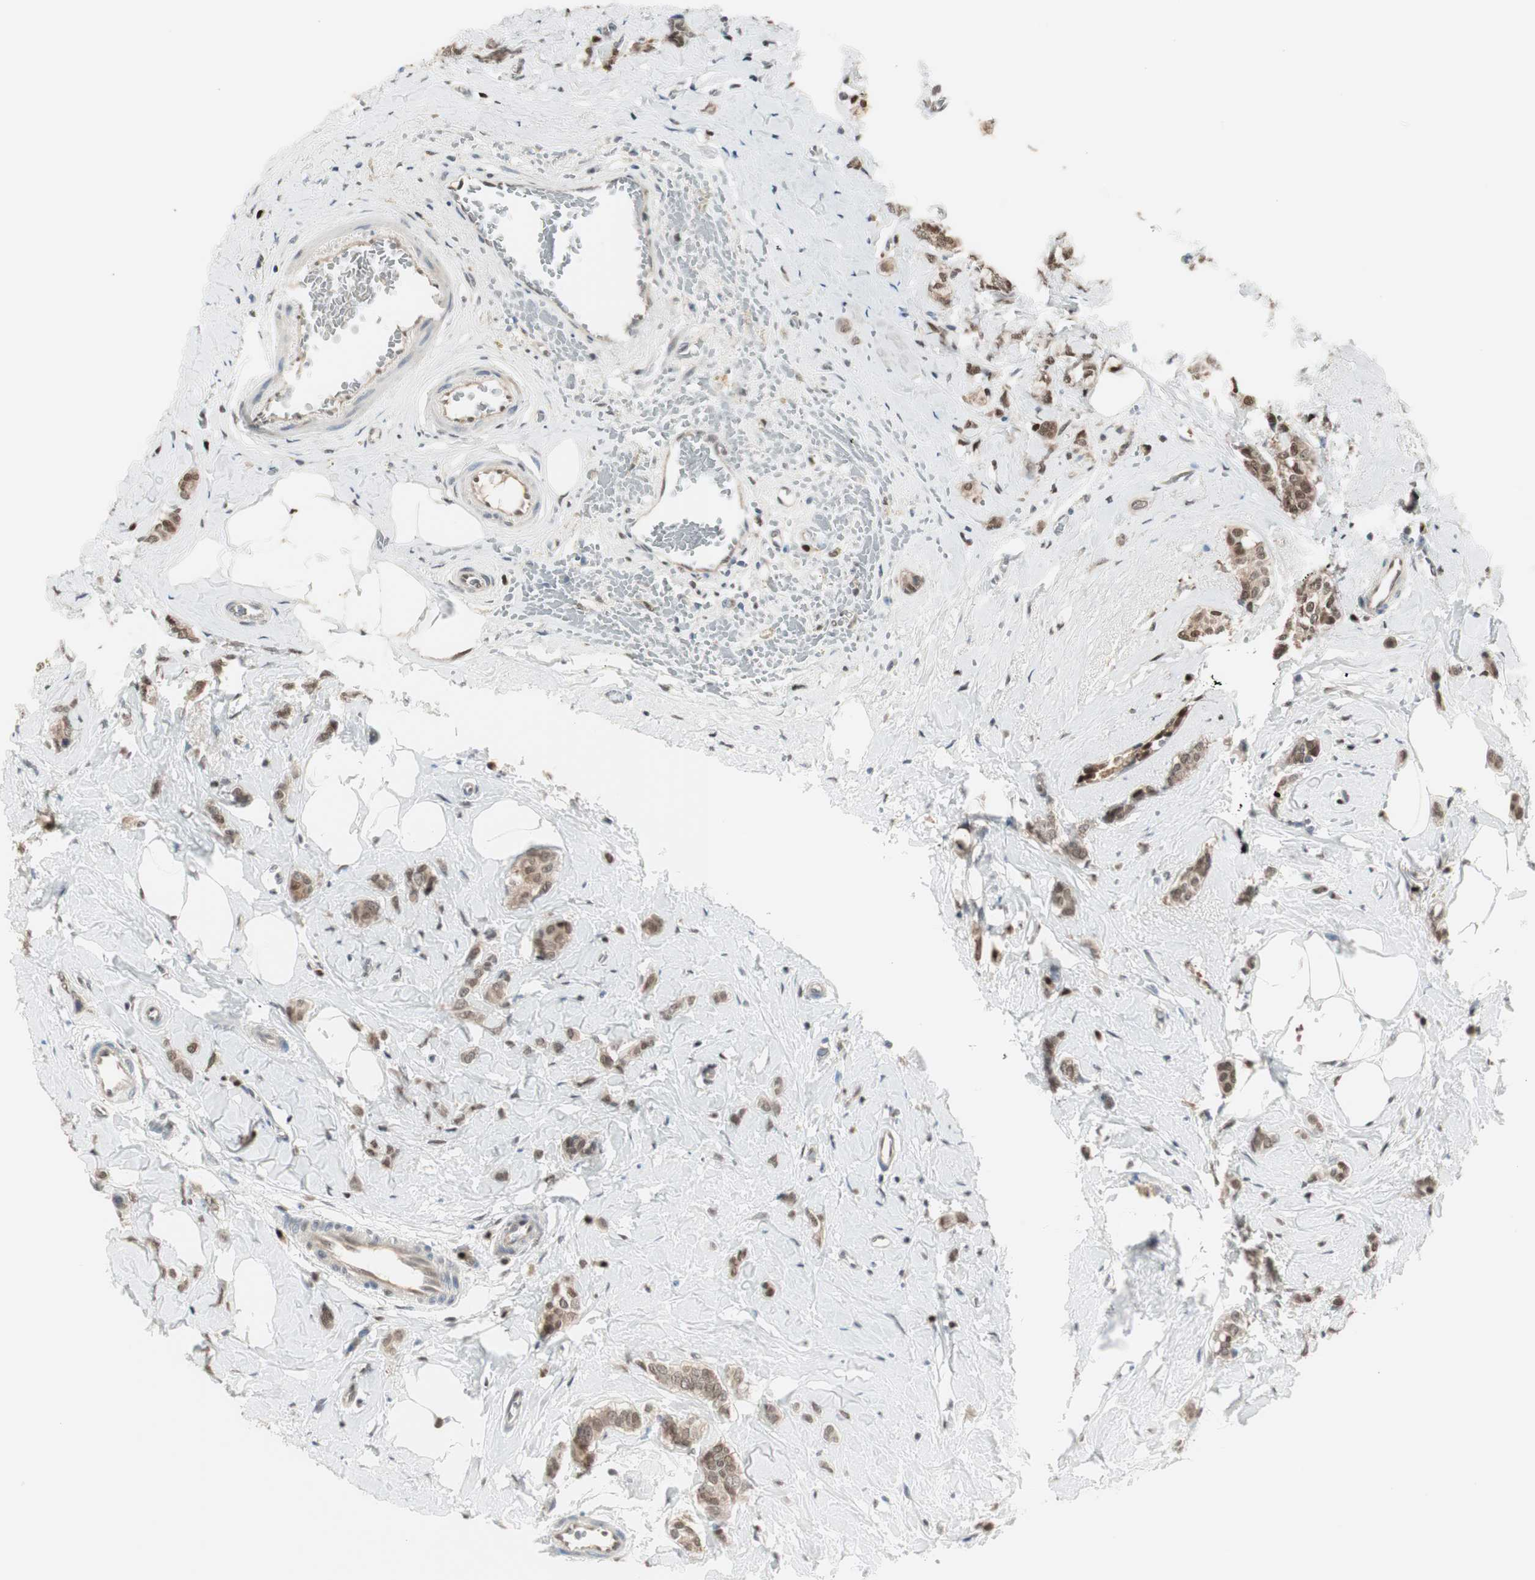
{"staining": {"intensity": "moderate", "quantity": ">75%", "location": "cytoplasmic/membranous,nuclear"}, "tissue": "breast cancer", "cell_type": "Tumor cells", "image_type": "cancer", "snomed": [{"axis": "morphology", "description": "Lobular carcinoma"}, {"axis": "topography", "description": "Breast"}], "caption": "Immunohistochemistry (IHC) histopathology image of breast cancer stained for a protein (brown), which demonstrates medium levels of moderate cytoplasmic/membranous and nuclear positivity in approximately >75% of tumor cells.", "gene": "LONP2", "patient": {"sex": "female", "age": 60}}